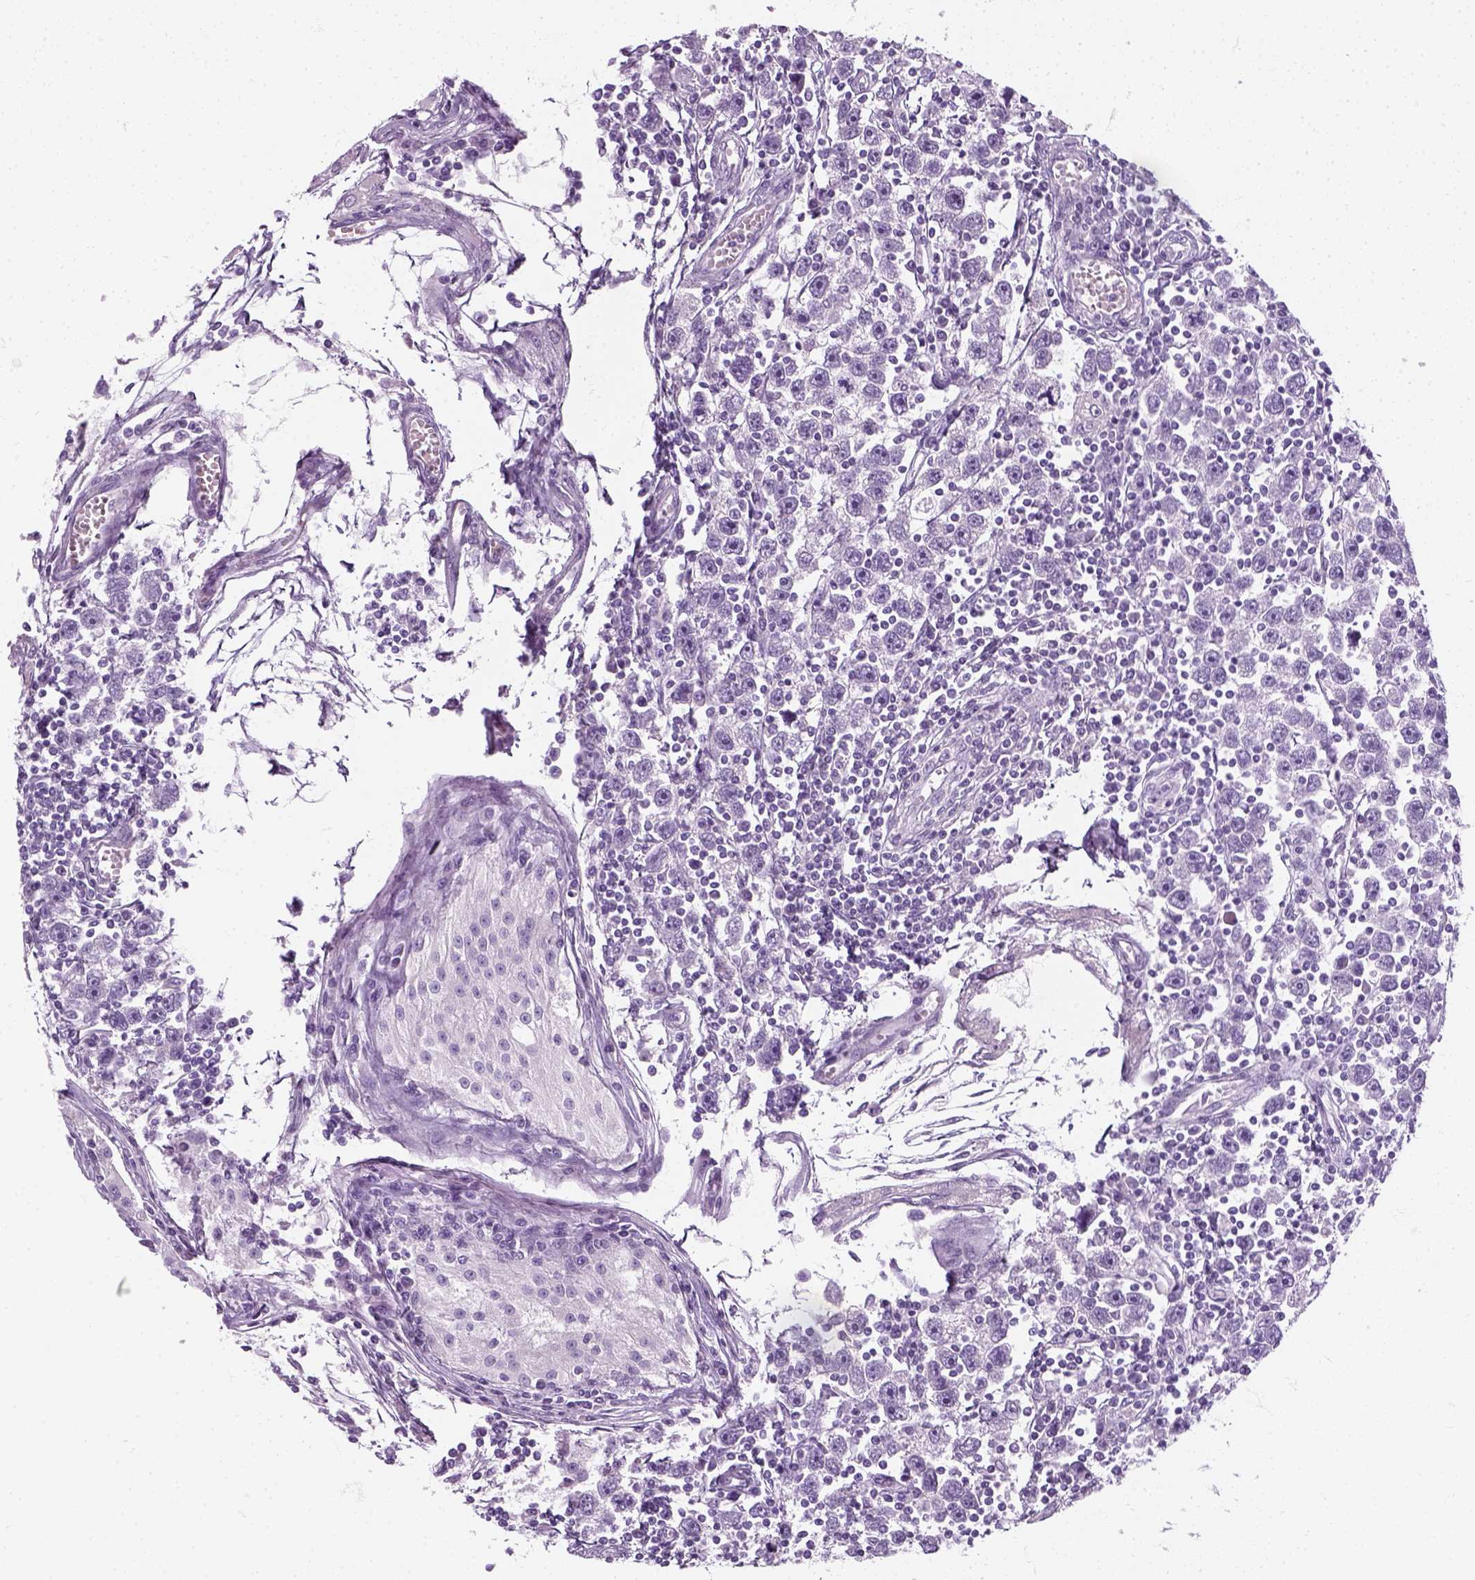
{"staining": {"intensity": "negative", "quantity": "none", "location": "none"}, "tissue": "testis cancer", "cell_type": "Tumor cells", "image_type": "cancer", "snomed": [{"axis": "morphology", "description": "Seminoma, NOS"}, {"axis": "topography", "description": "Testis"}], "caption": "IHC micrograph of neoplastic tissue: human testis seminoma stained with DAB (3,3'-diaminobenzidine) exhibits no significant protein expression in tumor cells.", "gene": "SLC12A5", "patient": {"sex": "male", "age": 30}}